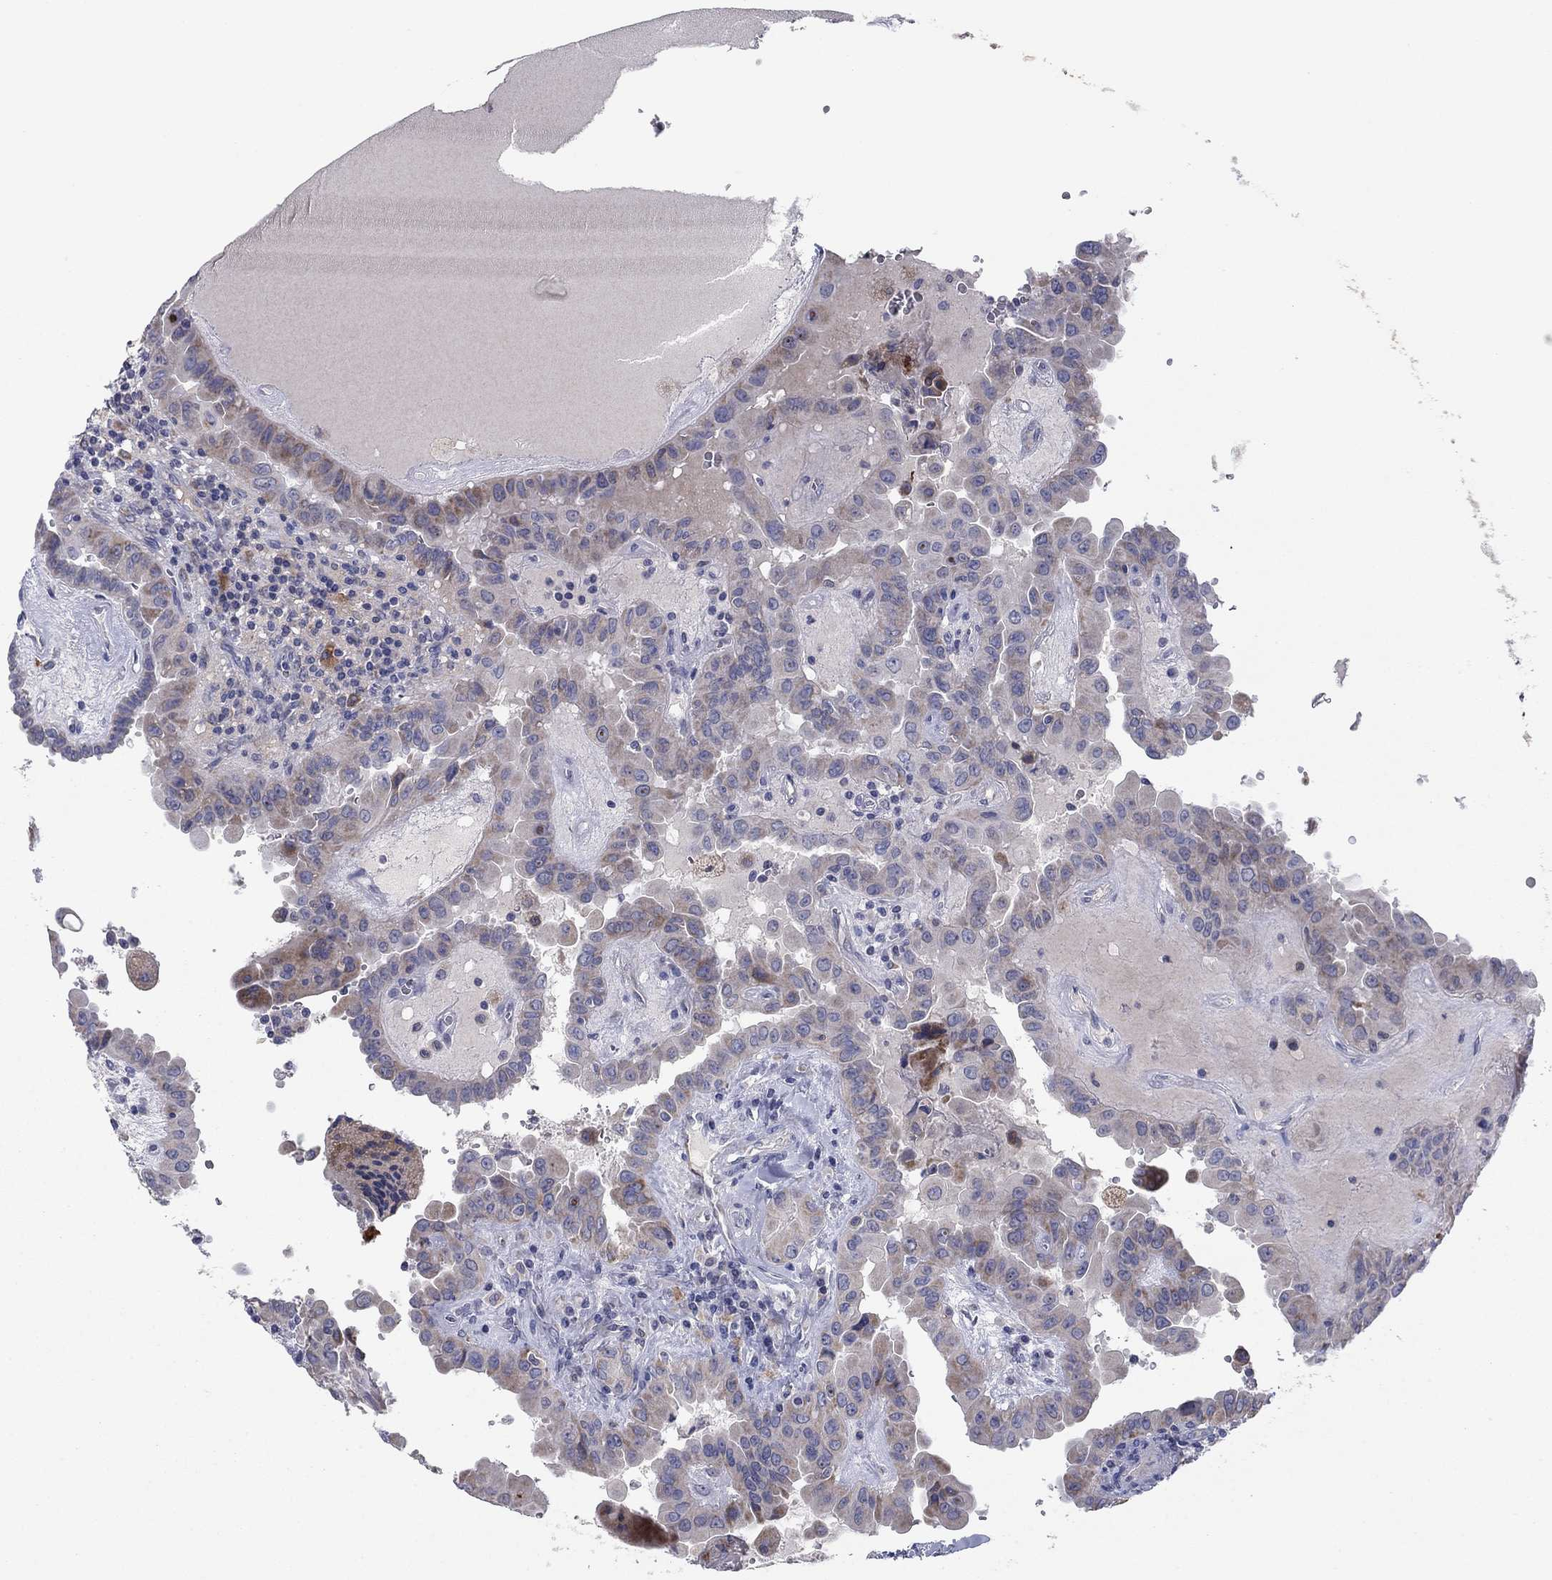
{"staining": {"intensity": "moderate", "quantity": "25%-75%", "location": "cytoplasmic/membranous"}, "tissue": "thyroid cancer", "cell_type": "Tumor cells", "image_type": "cancer", "snomed": [{"axis": "morphology", "description": "Papillary adenocarcinoma, NOS"}, {"axis": "topography", "description": "Thyroid gland"}], "caption": "IHC (DAB (3,3'-diaminobenzidine)) staining of human papillary adenocarcinoma (thyroid) reveals moderate cytoplasmic/membranous protein staining in about 25%-75% of tumor cells.", "gene": "PTGDS", "patient": {"sex": "female", "age": 37}}